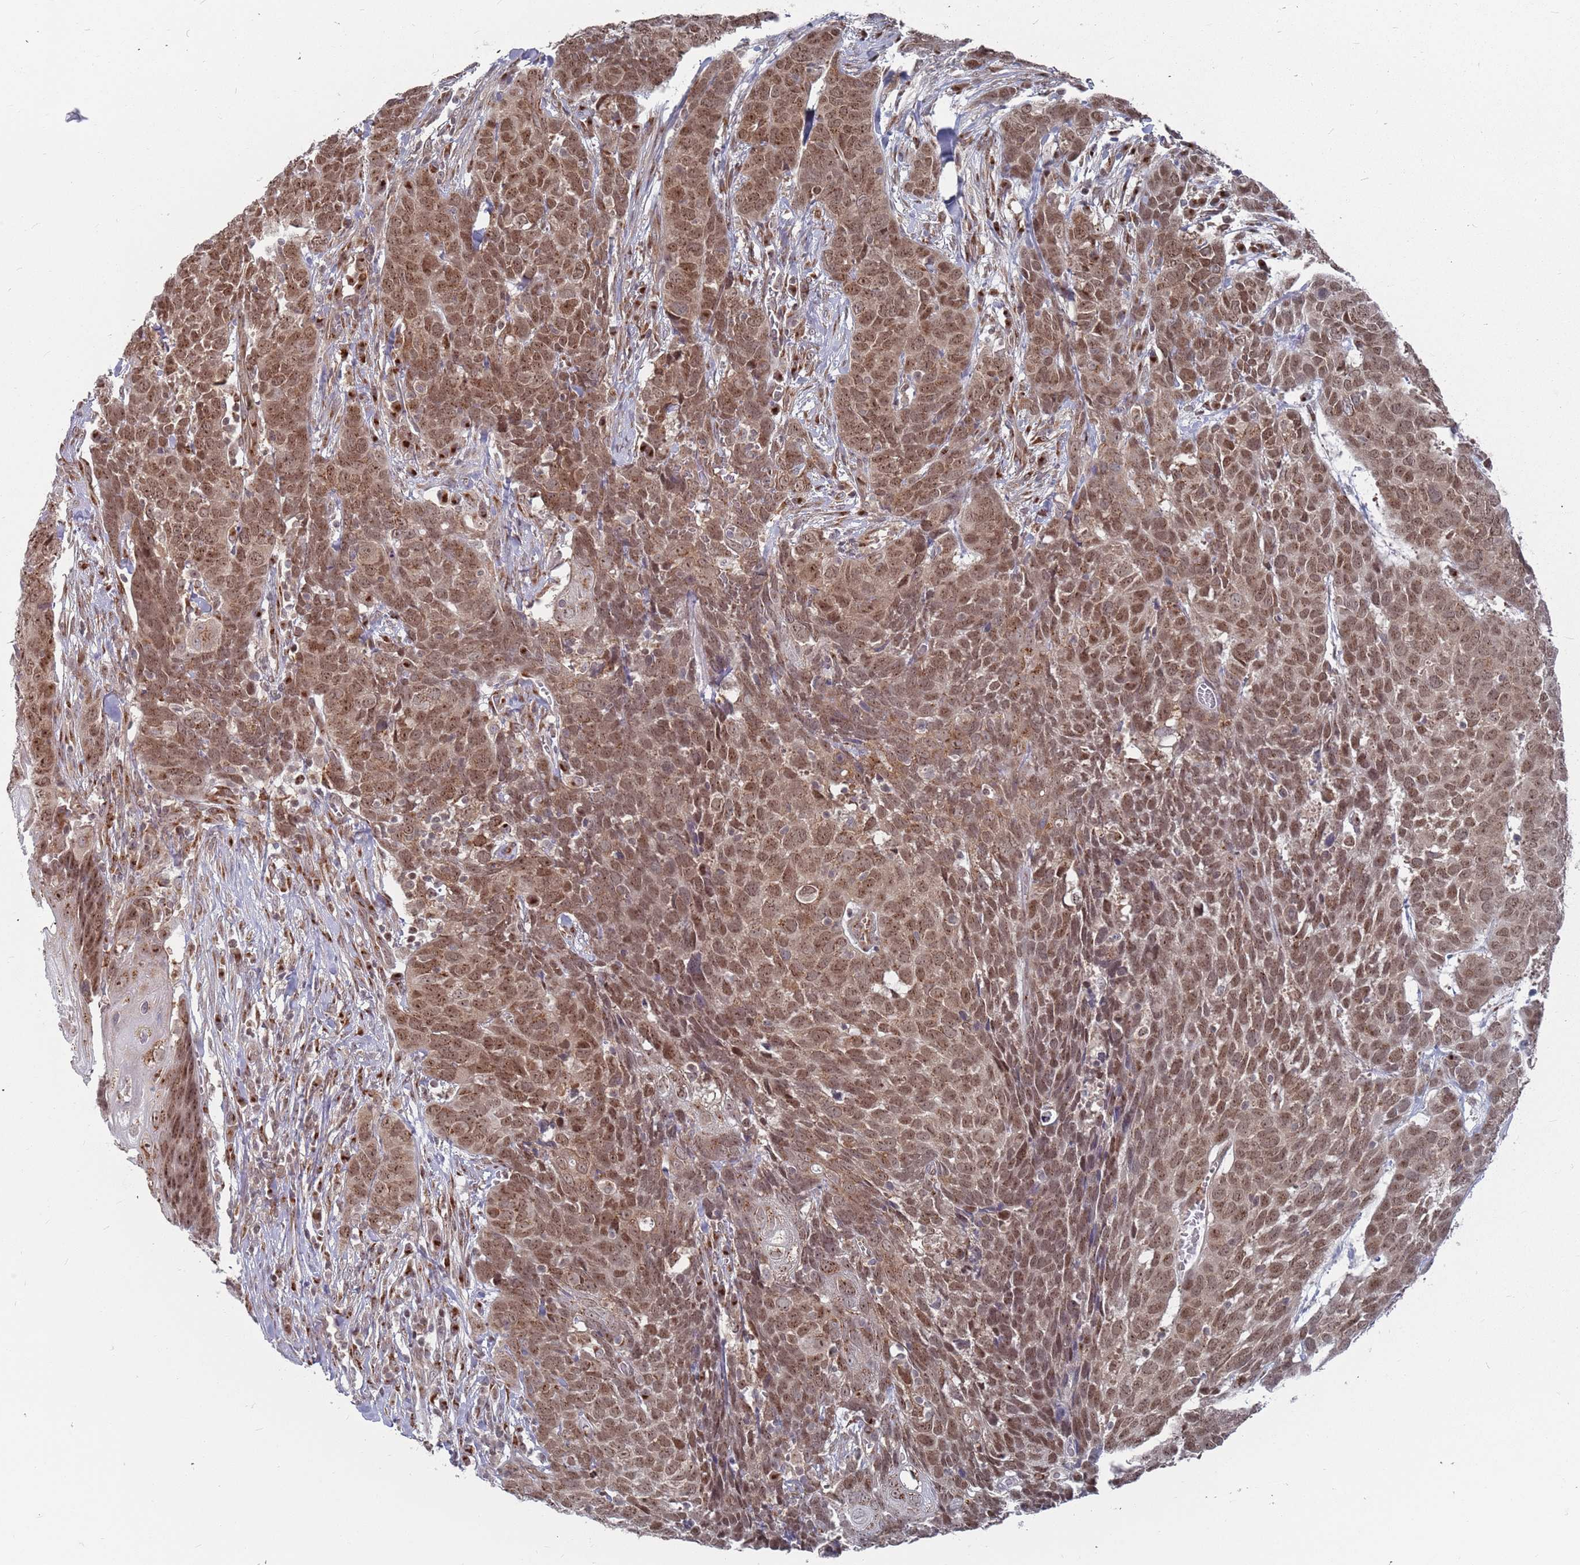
{"staining": {"intensity": "moderate", "quantity": ">75%", "location": "cytoplasmic/membranous,nuclear"}, "tissue": "head and neck cancer", "cell_type": "Tumor cells", "image_type": "cancer", "snomed": [{"axis": "morphology", "description": "Squamous cell carcinoma, NOS"}, {"axis": "topography", "description": "Head-Neck"}], "caption": "Head and neck cancer (squamous cell carcinoma) stained for a protein shows moderate cytoplasmic/membranous and nuclear positivity in tumor cells.", "gene": "FMO4", "patient": {"sex": "male", "age": 66}}